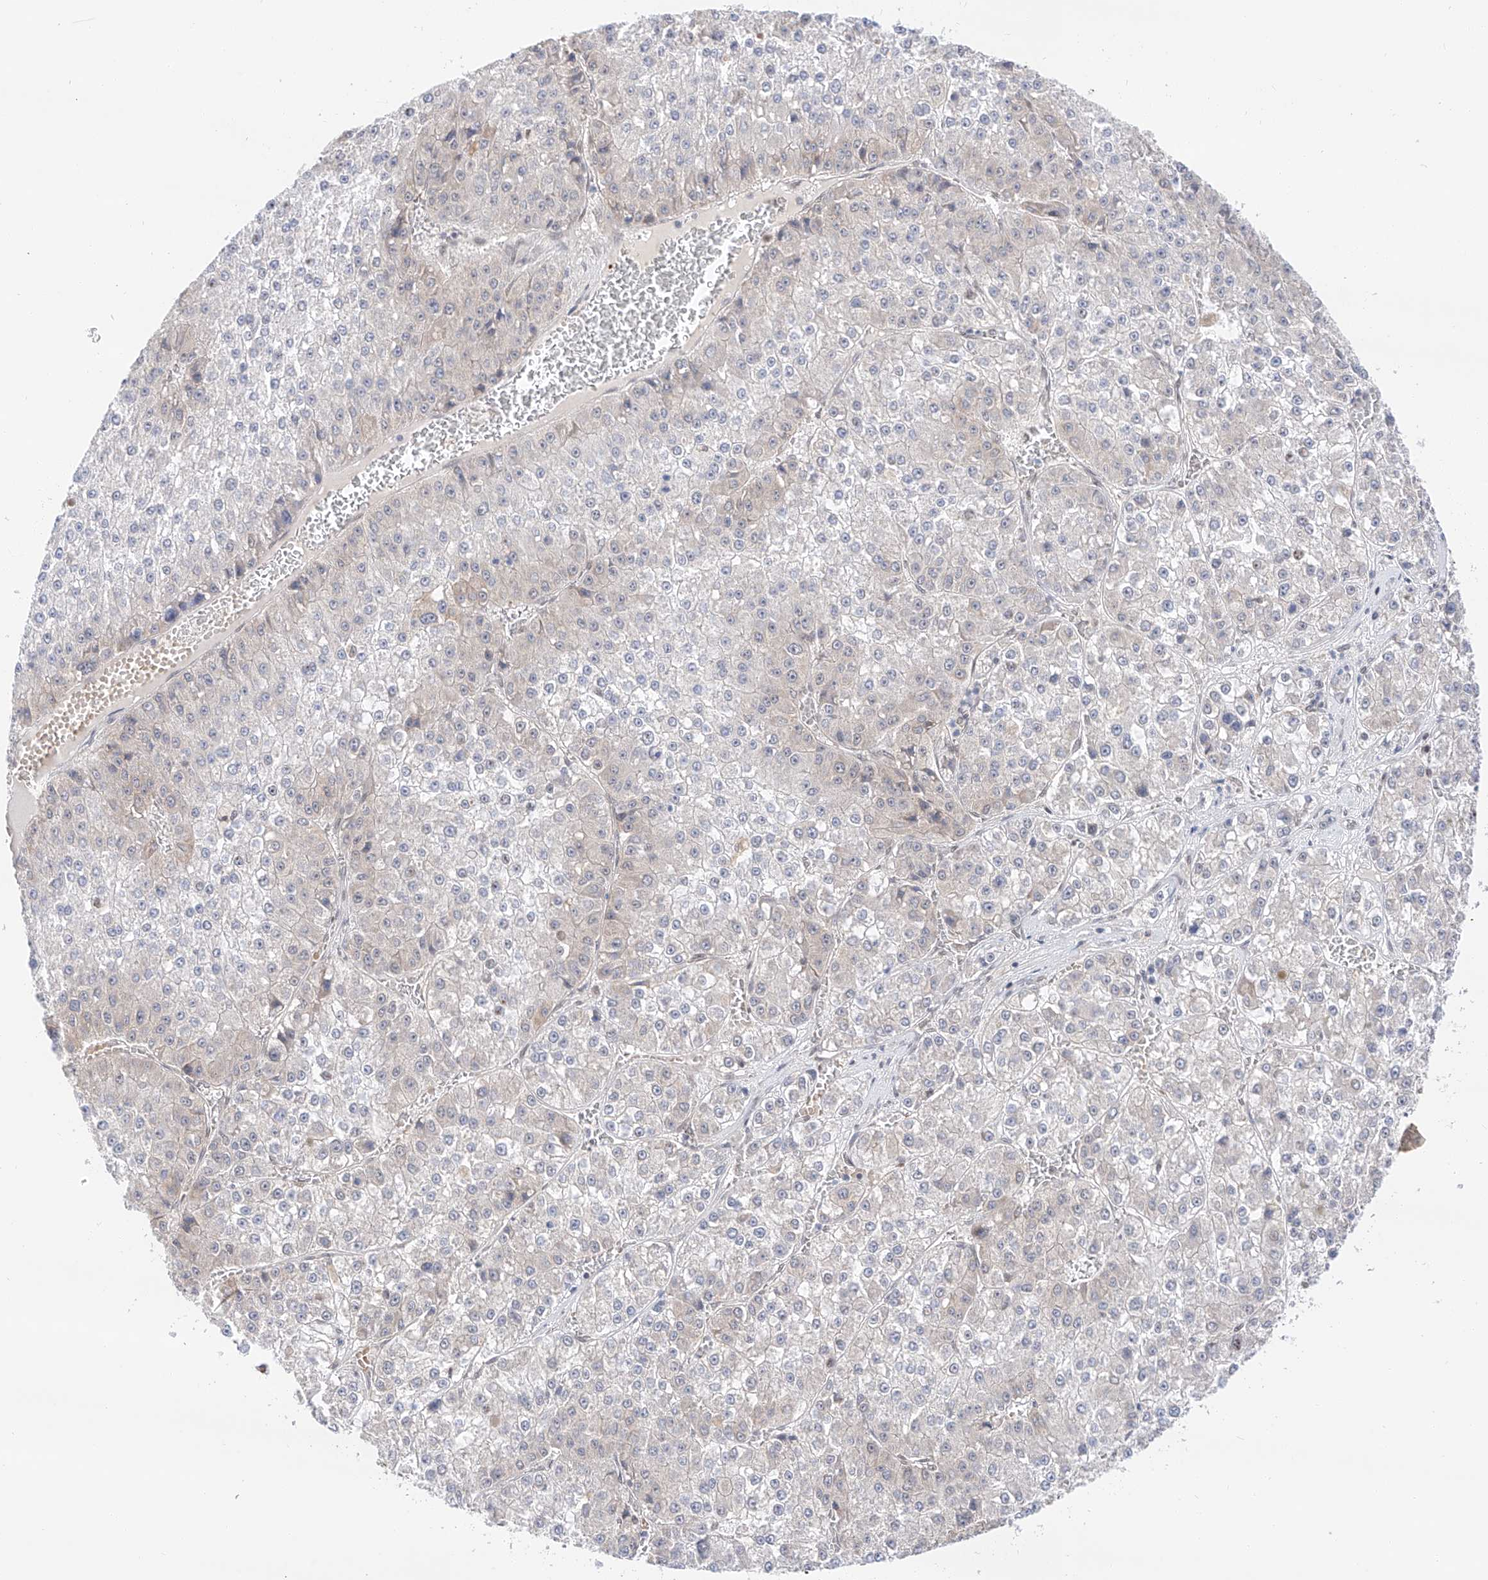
{"staining": {"intensity": "negative", "quantity": "none", "location": "none"}, "tissue": "liver cancer", "cell_type": "Tumor cells", "image_type": "cancer", "snomed": [{"axis": "morphology", "description": "Carcinoma, Hepatocellular, NOS"}, {"axis": "topography", "description": "Liver"}], "caption": "This is a micrograph of IHC staining of liver cancer (hepatocellular carcinoma), which shows no expression in tumor cells. Nuclei are stained in blue.", "gene": "POGK", "patient": {"sex": "female", "age": 73}}